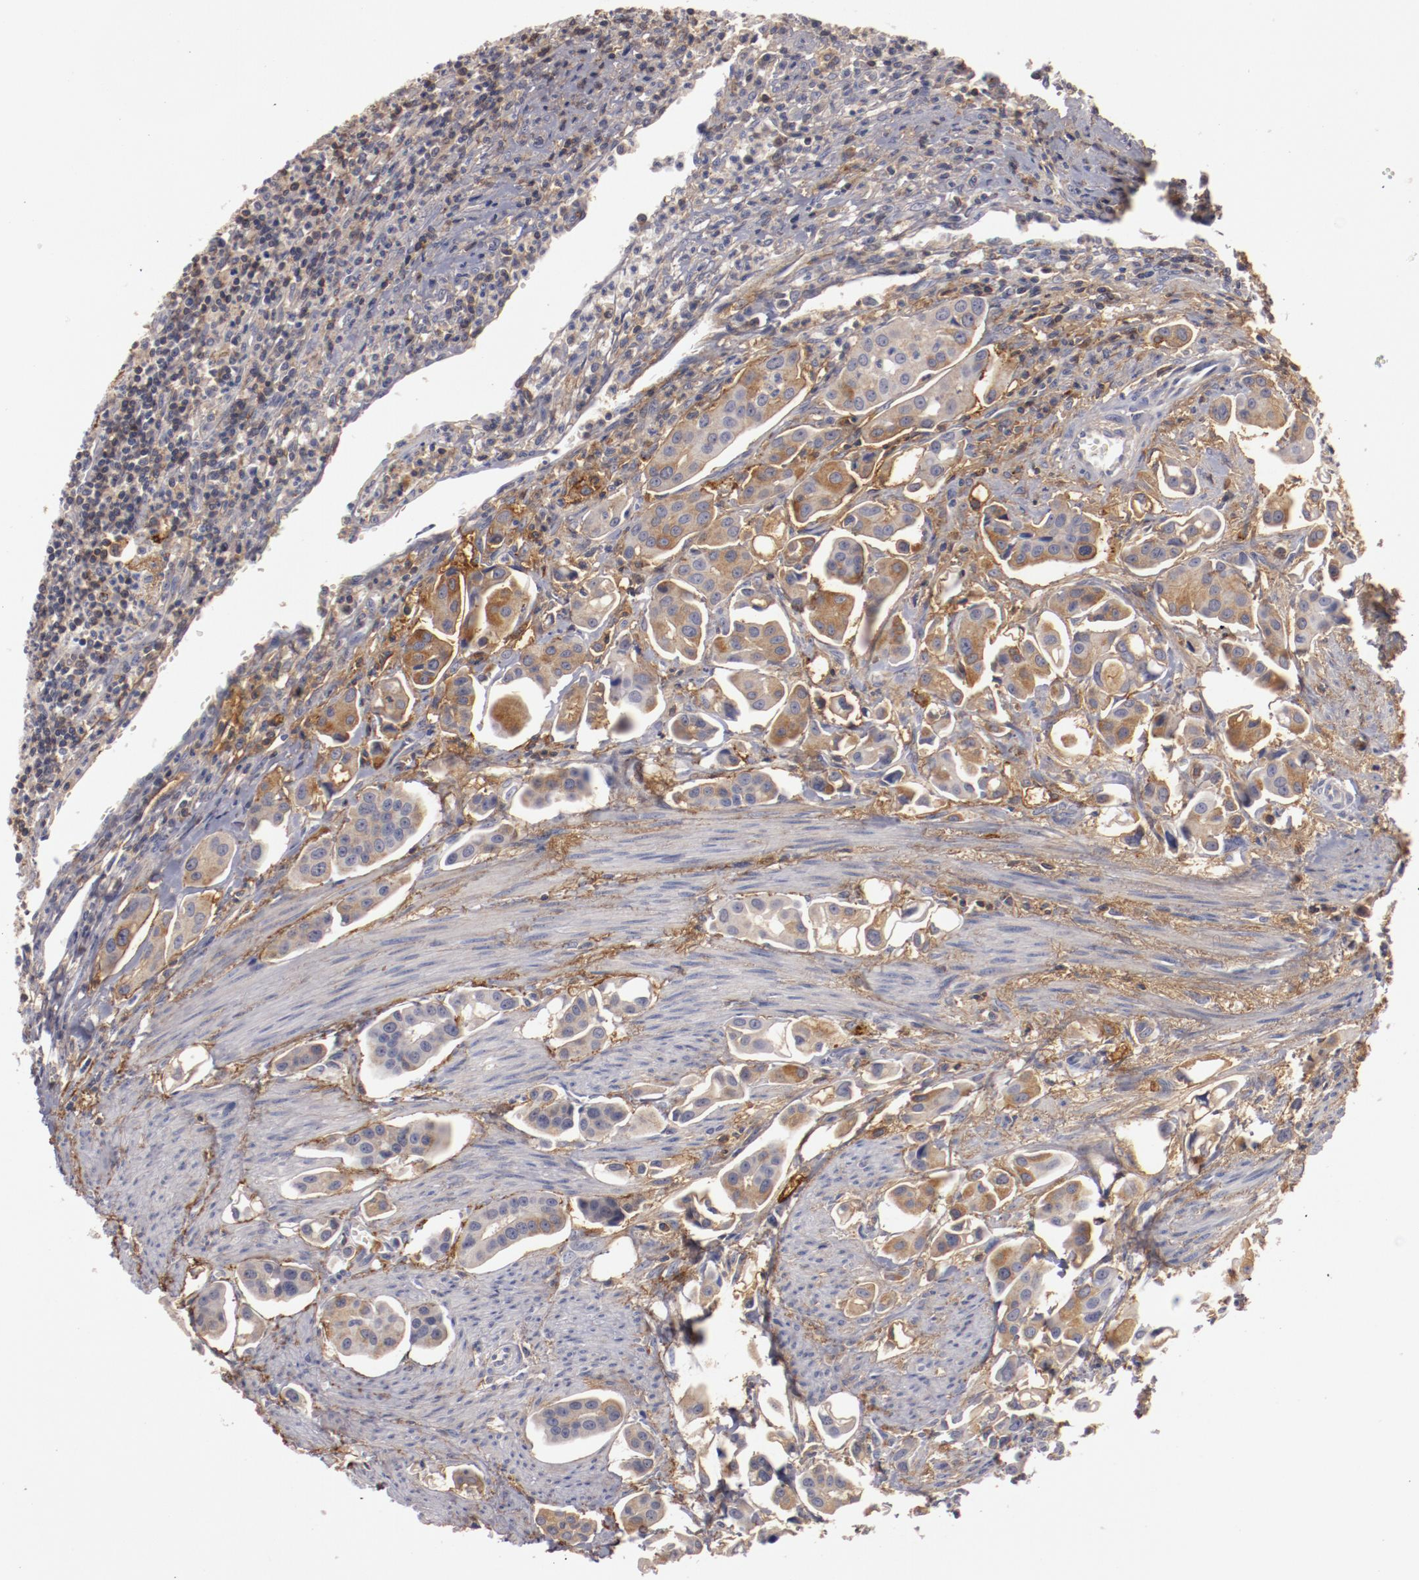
{"staining": {"intensity": "moderate", "quantity": "25%-75%", "location": "cytoplasmic/membranous"}, "tissue": "urothelial cancer", "cell_type": "Tumor cells", "image_type": "cancer", "snomed": [{"axis": "morphology", "description": "Urothelial carcinoma, High grade"}, {"axis": "topography", "description": "Urinary bladder"}], "caption": "Protein staining of urothelial cancer tissue reveals moderate cytoplasmic/membranous staining in approximately 25%-75% of tumor cells.", "gene": "MBL2", "patient": {"sex": "male", "age": 66}}